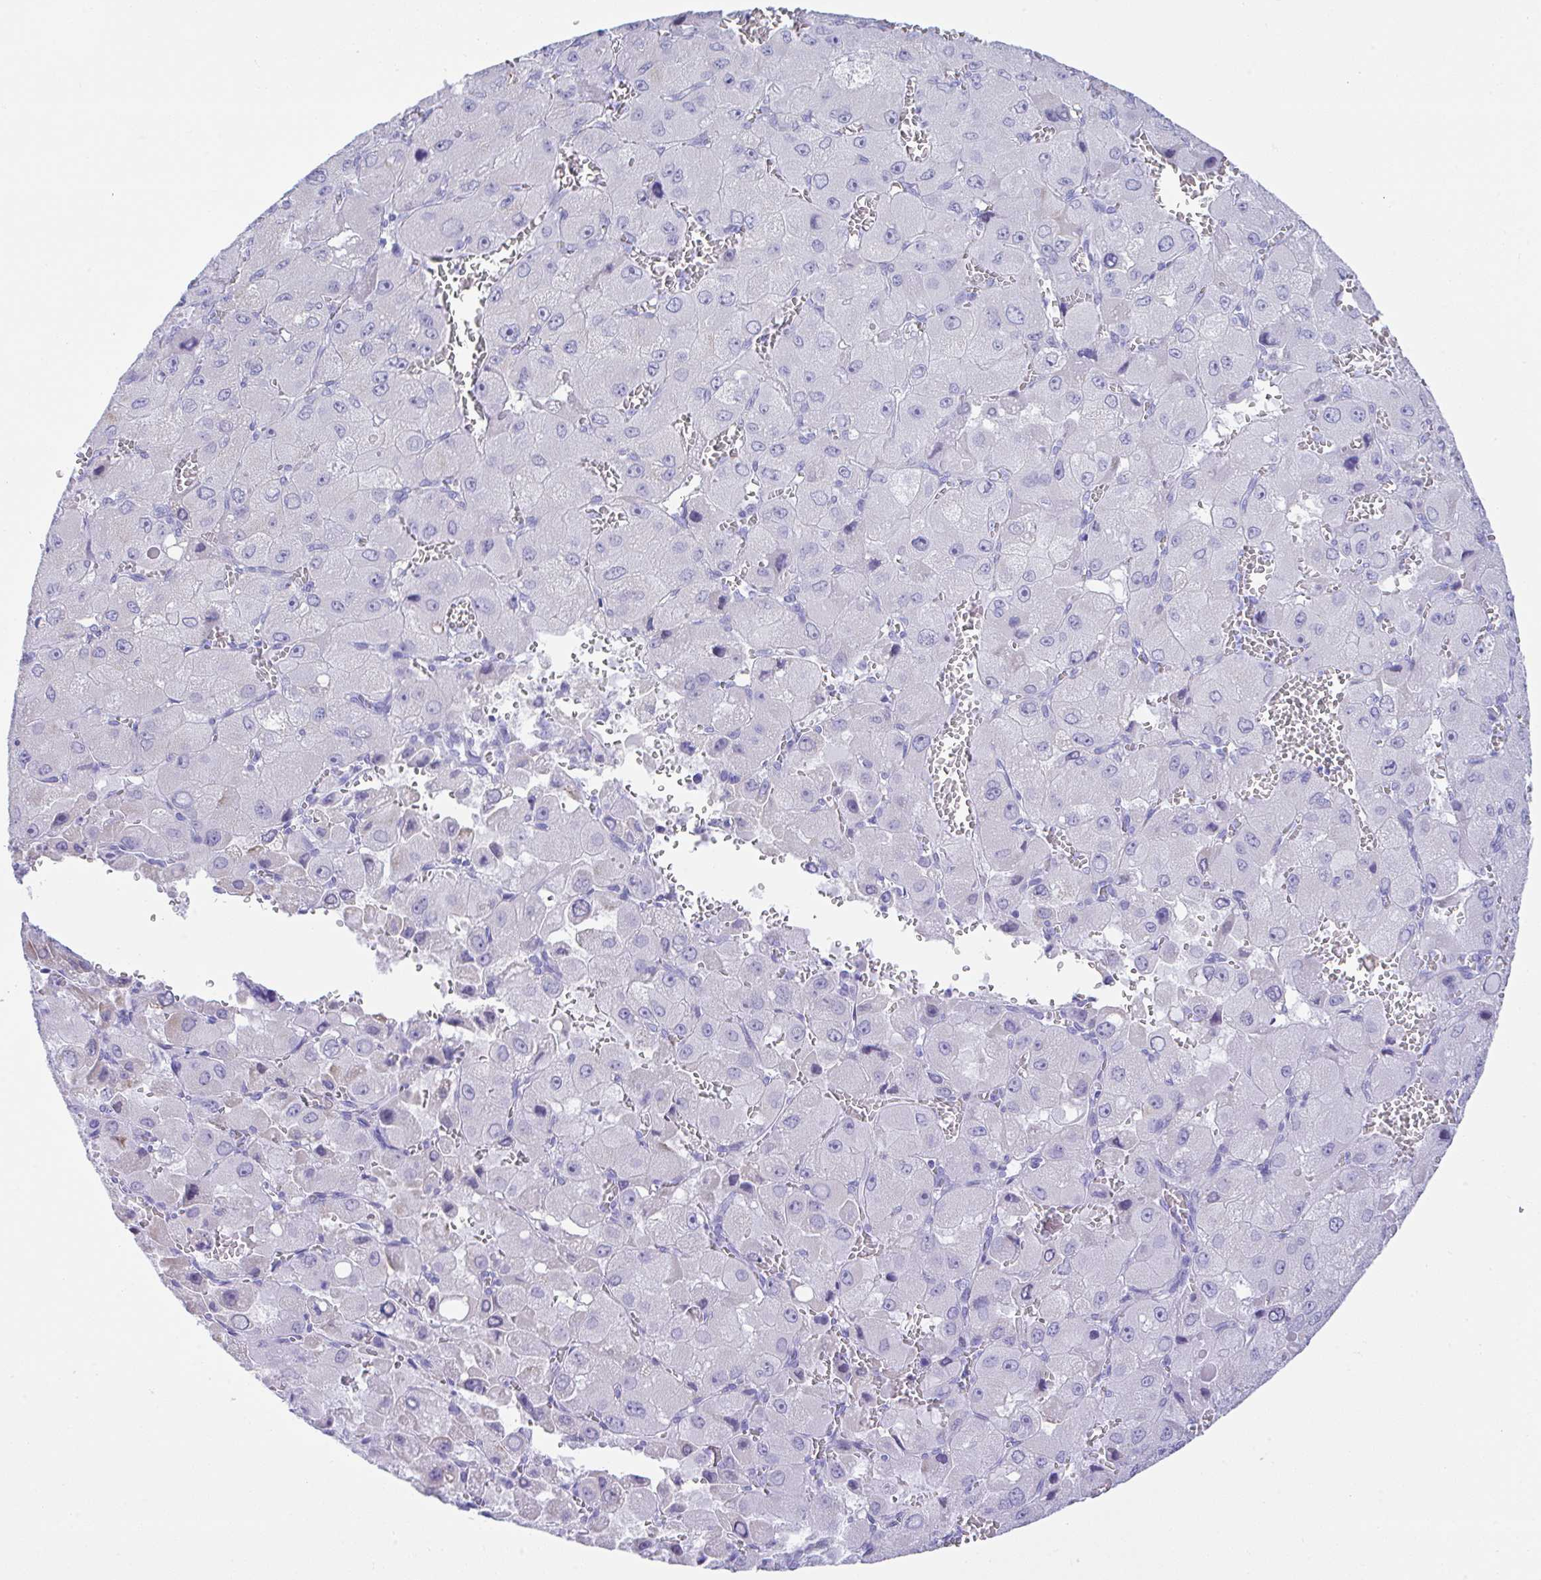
{"staining": {"intensity": "negative", "quantity": "none", "location": "none"}, "tissue": "liver cancer", "cell_type": "Tumor cells", "image_type": "cancer", "snomed": [{"axis": "morphology", "description": "Carcinoma, Hepatocellular, NOS"}, {"axis": "topography", "description": "Liver"}], "caption": "A high-resolution histopathology image shows IHC staining of liver hepatocellular carcinoma, which demonstrates no significant positivity in tumor cells.", "gene": "SEL1L2", "patient": {"sex": "male", "age": 27}}